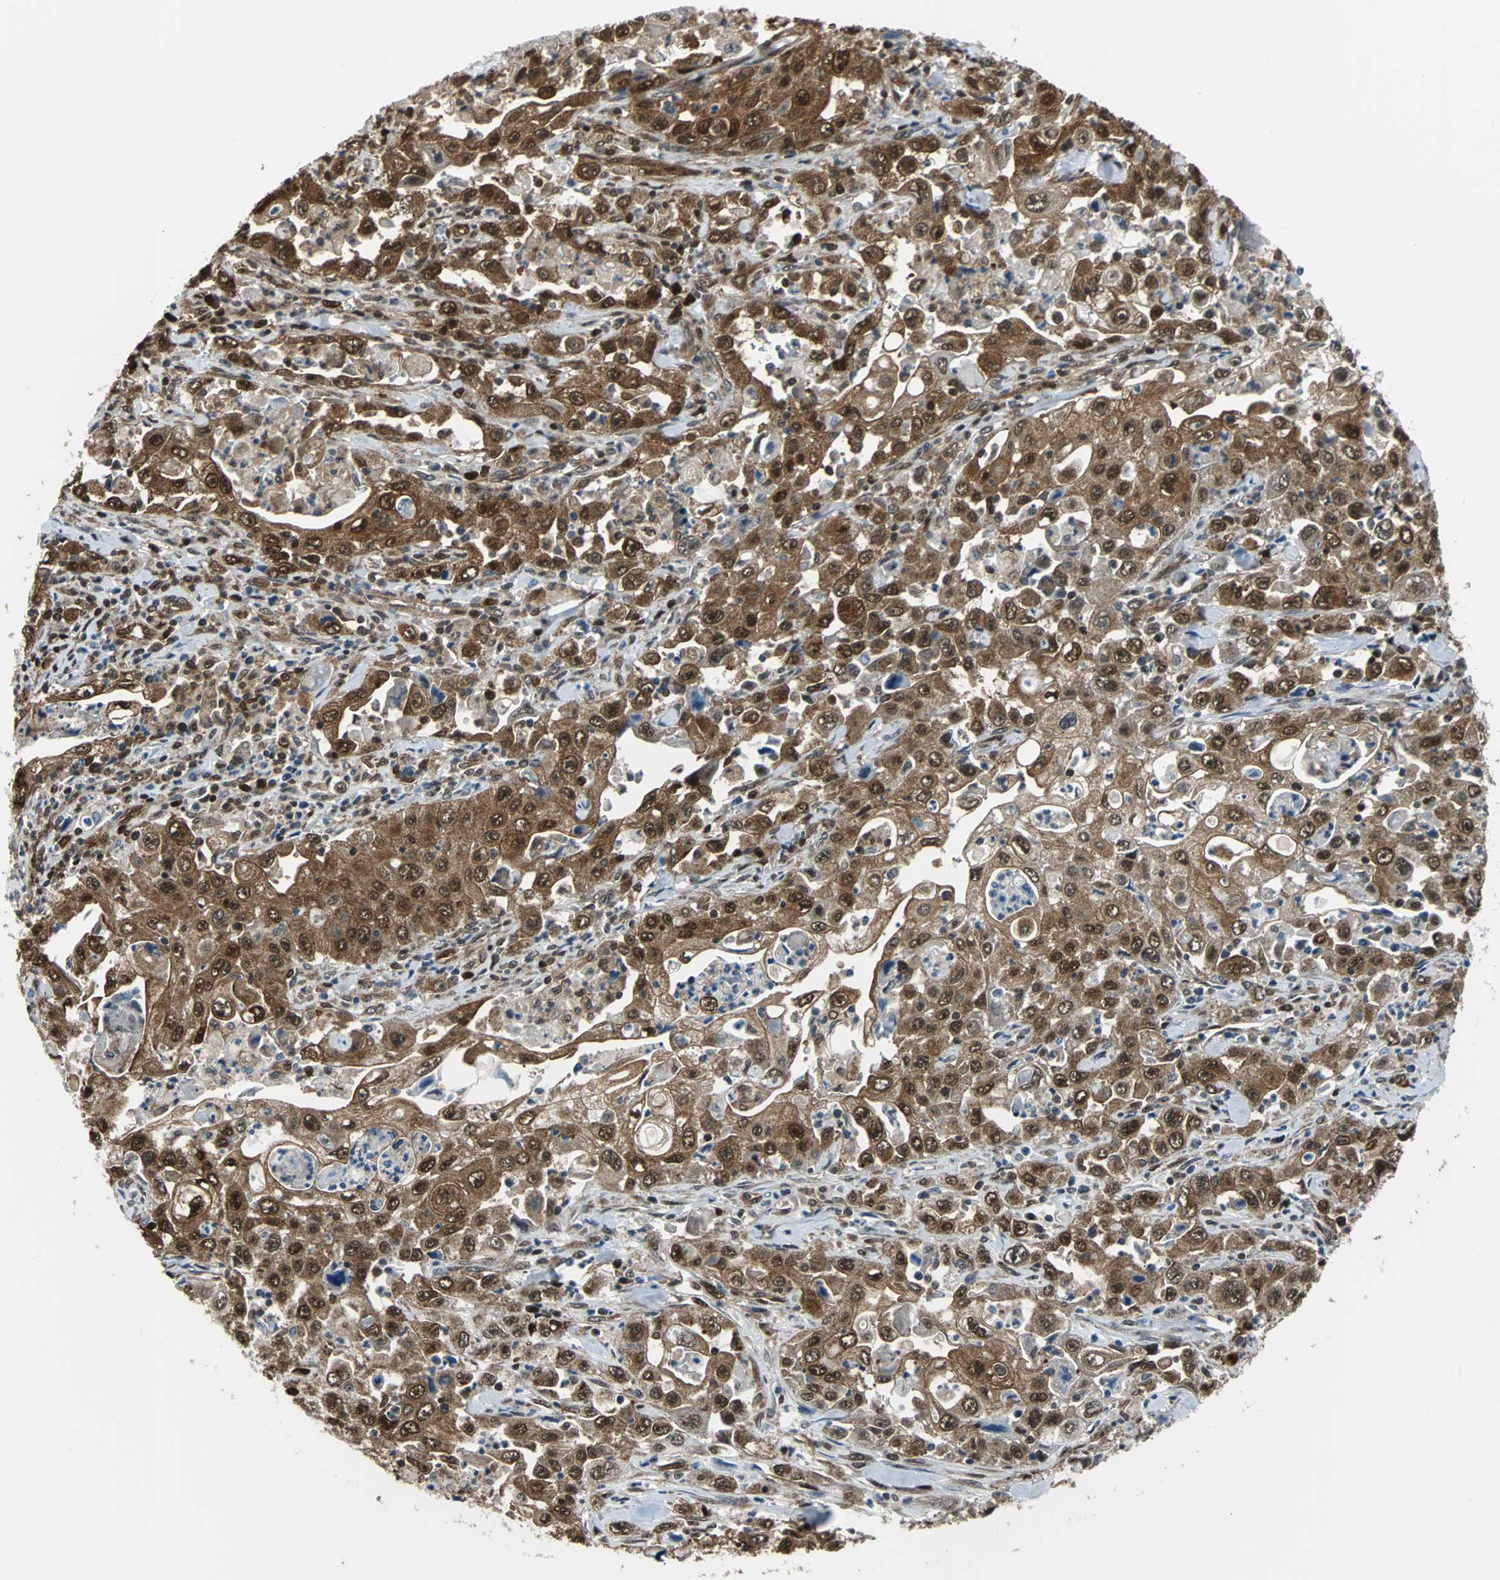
{"staining": {"intensity": "strong", "quantity": "<25%", "location": "cytoplasmic/membranous,nuclear"}, "tissue": "pancreatic cancer", "cell_type": "Tumor cells", "image_type": "cancer", "snomed": [{"axis": "morphology", "description": "Adenocarcinoma, NOS"}, {"axis": "topography", "description": "Pancreas"}], "caption": "Human pancreatic cancer stained with a protein marker displays strong staining in tumor cells.", "gene": "VCP", "patient": {"sex": "male", "age": 70}}